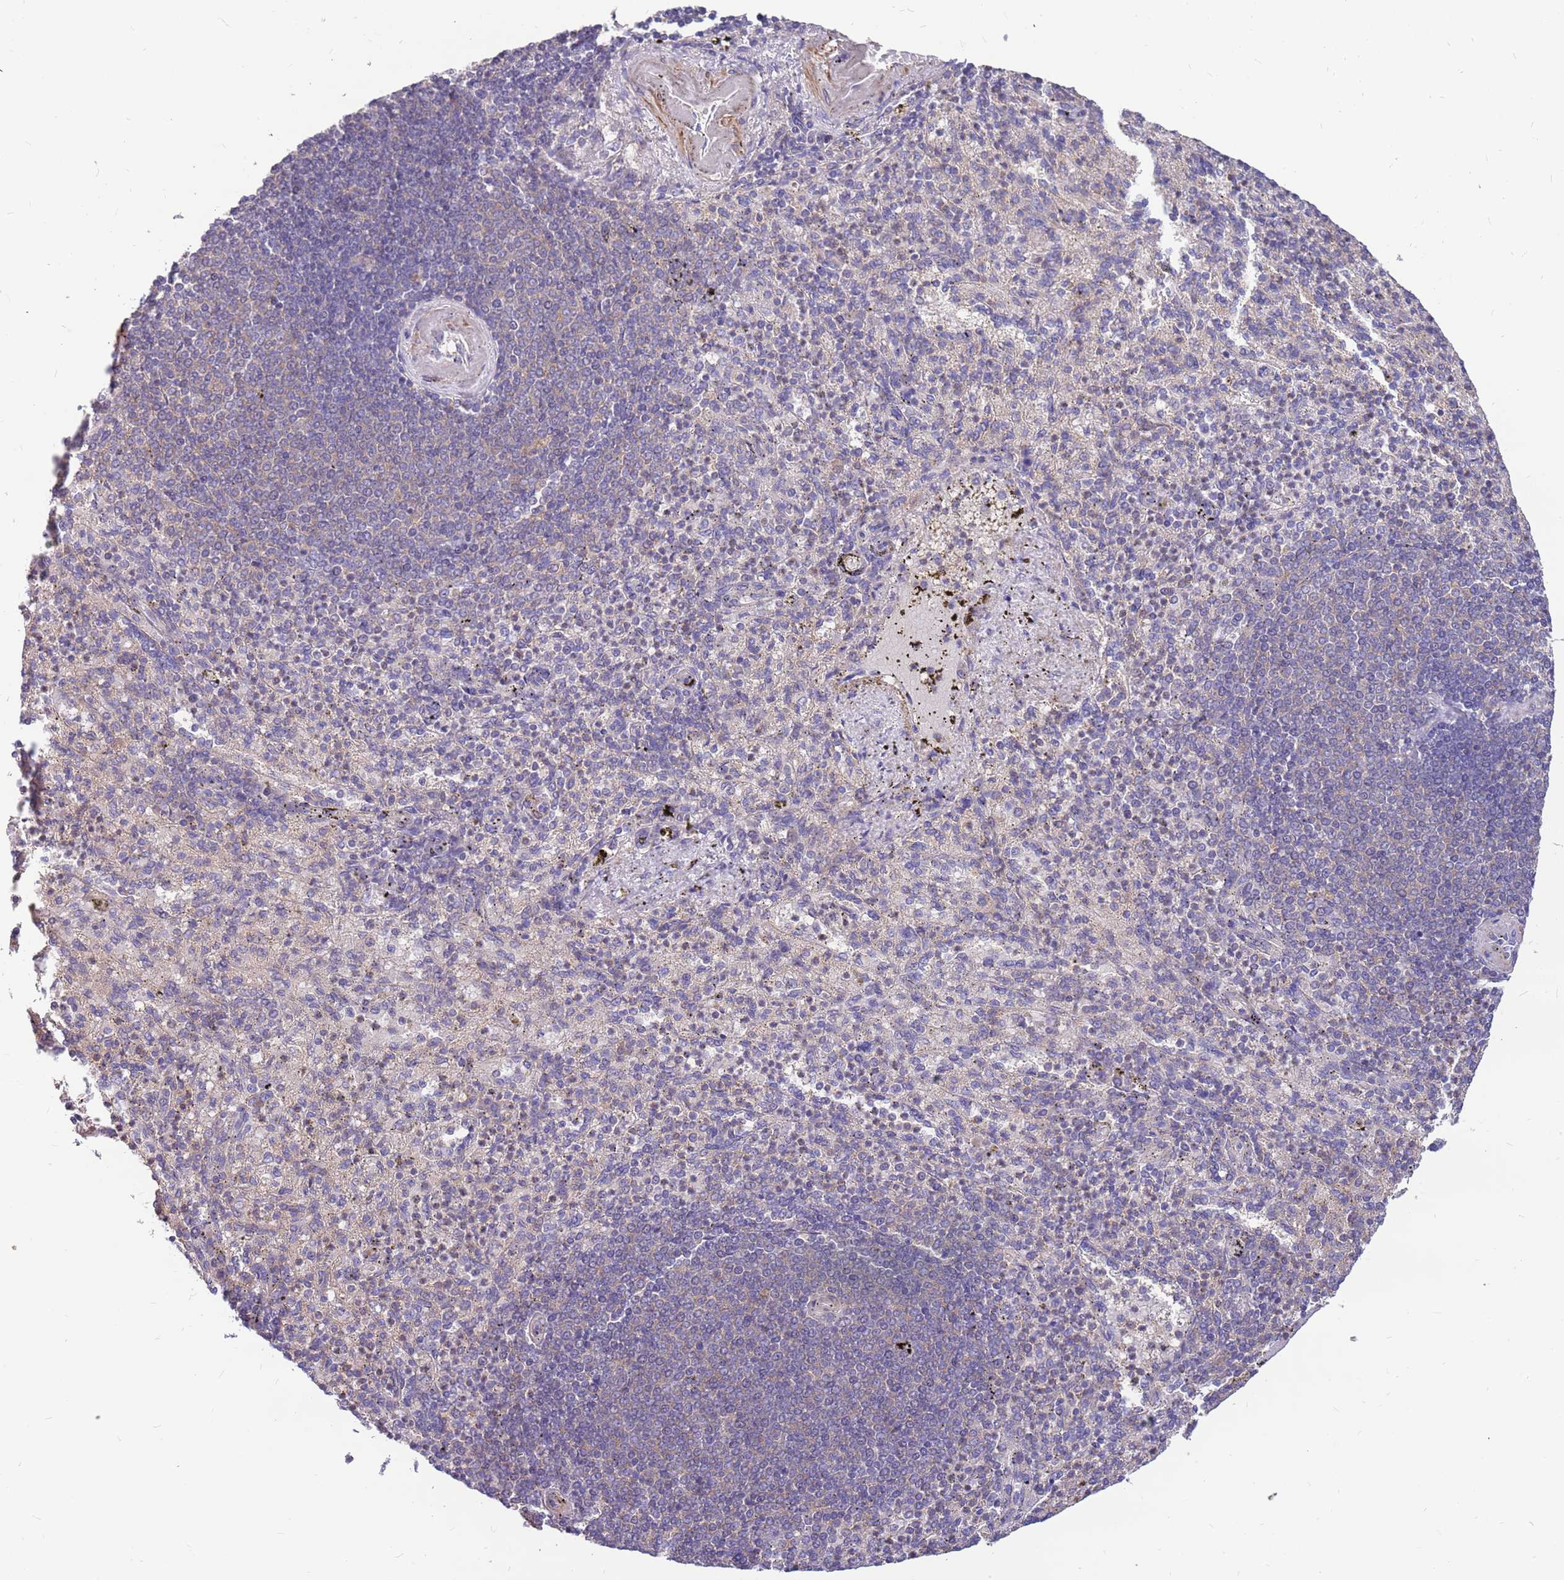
{"staining": {"intensity": "negative", "quantity": "none", "location": "none"}, "tissue": "spleen", "cell_type": "Cells in red pulp", "image_type": "normal", "snomed": [{"axis": "morphology", "description": "Normal tissue, NOS"}, {"axis": "topography", "description": "Spleen"}], "caption": "DAB (3,3'-diaminobenzidine) immunohistochemical staining of benign spleen displays no significant positivity in cells in red pulp.", "gene": "MVD", "patient": {"sex": "female", "age": 74}}